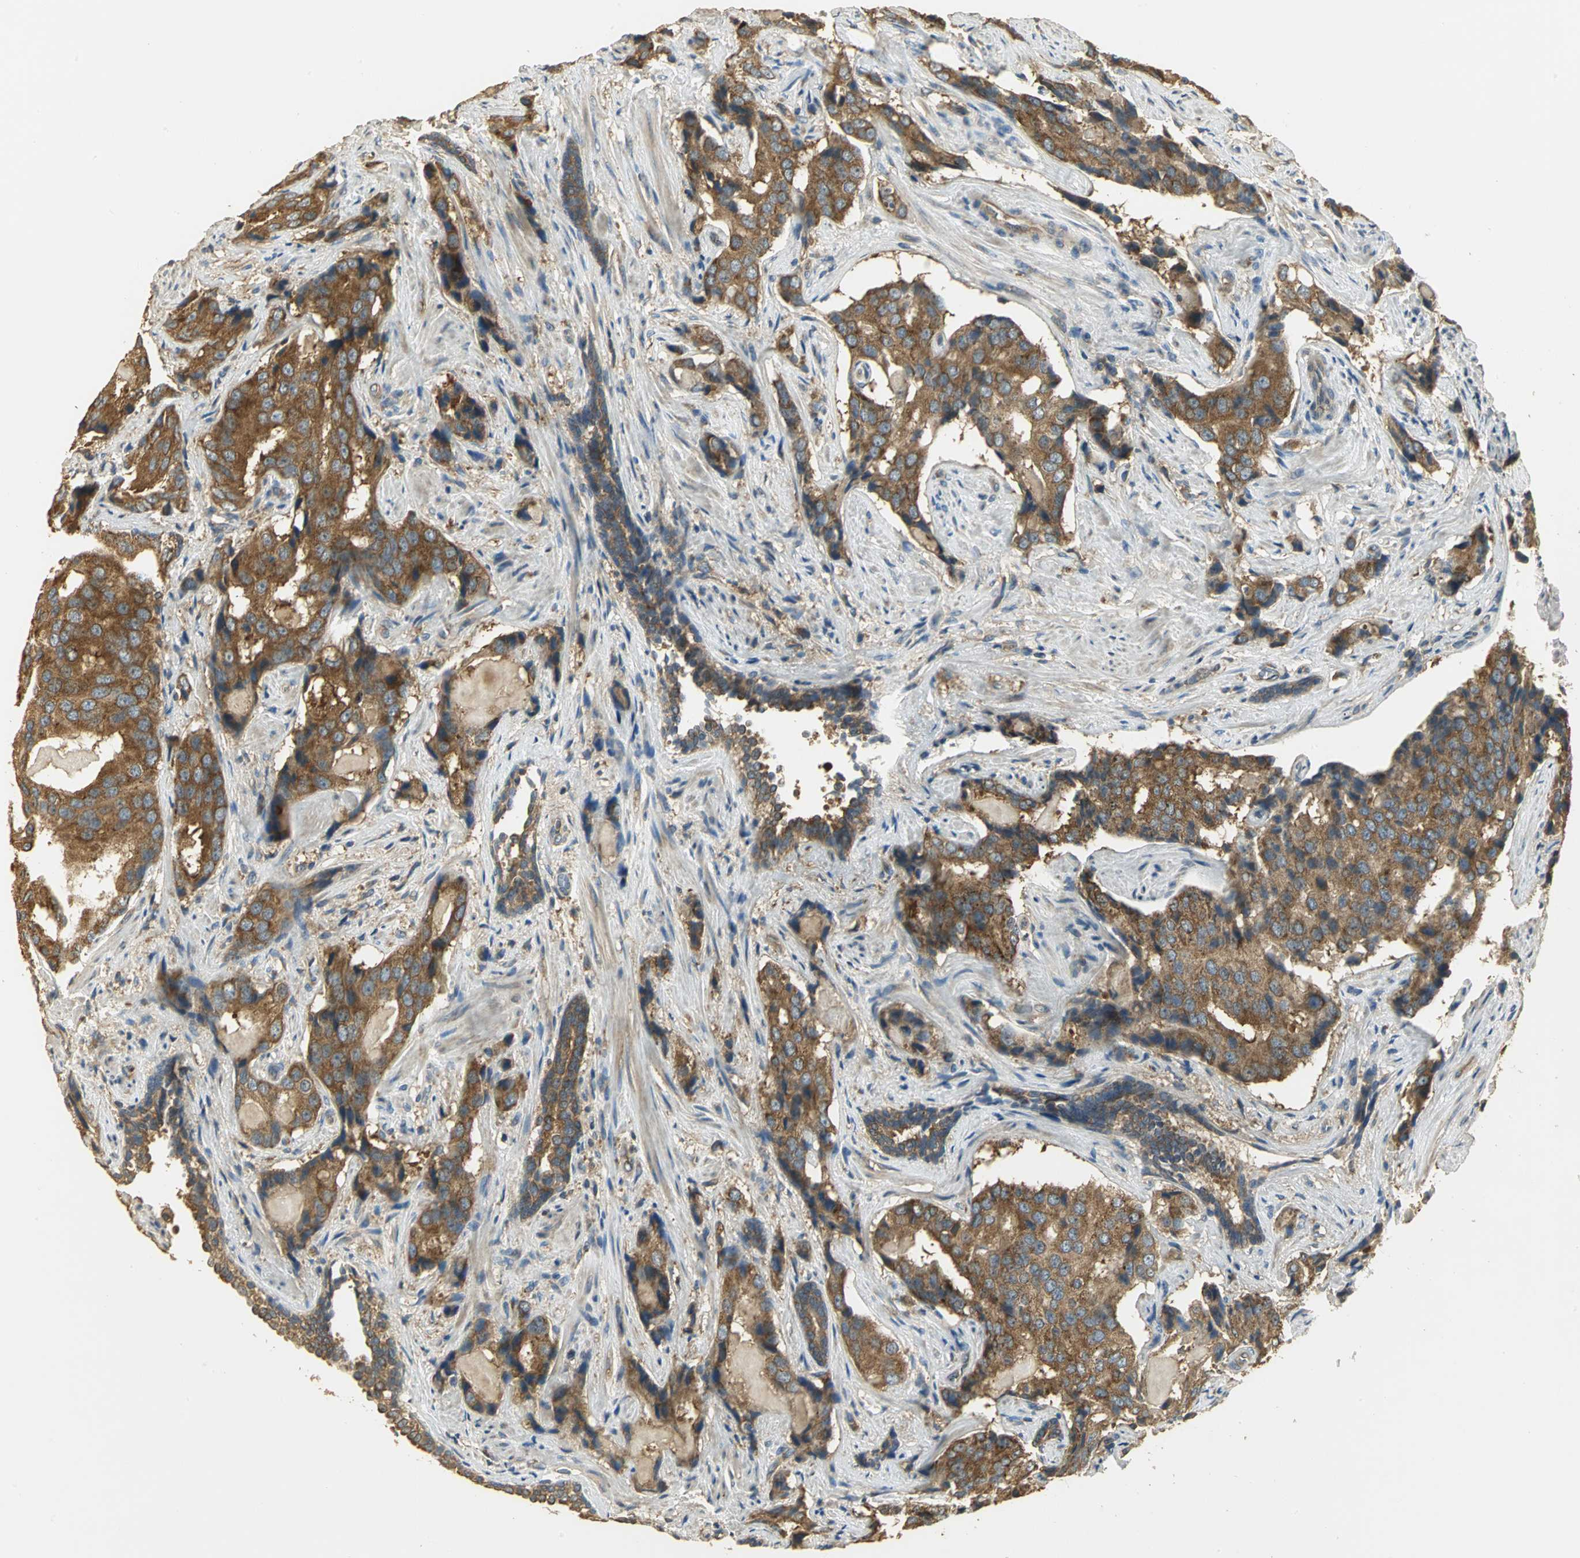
{"staining": {"intensity": "strong", "quantity": ">75%", "location": "cytoplasmic/membranous"}, "tissue": "prostate cancer", "cell_type": "Tumor cells", "image_type": "cancer", "snomed": [{"axis": "morphology", "description": "Adenocarcinoma, High grade"}, {"axis": "topography", "description": "Prostate"}], "caption": "Immunohistochemical staining of adenocarcinoma (high-grade) (prostate) shows high levels of strong cytoplasmic/membranous staining in approximately >75% of tumor cells. The protein is stained brown, and the nuclei are stained in blue (DAB IHC with brightfield microscopy, high magnification).", "gene": "RARS1", "patient": {"sex": "male", "age": 58}}